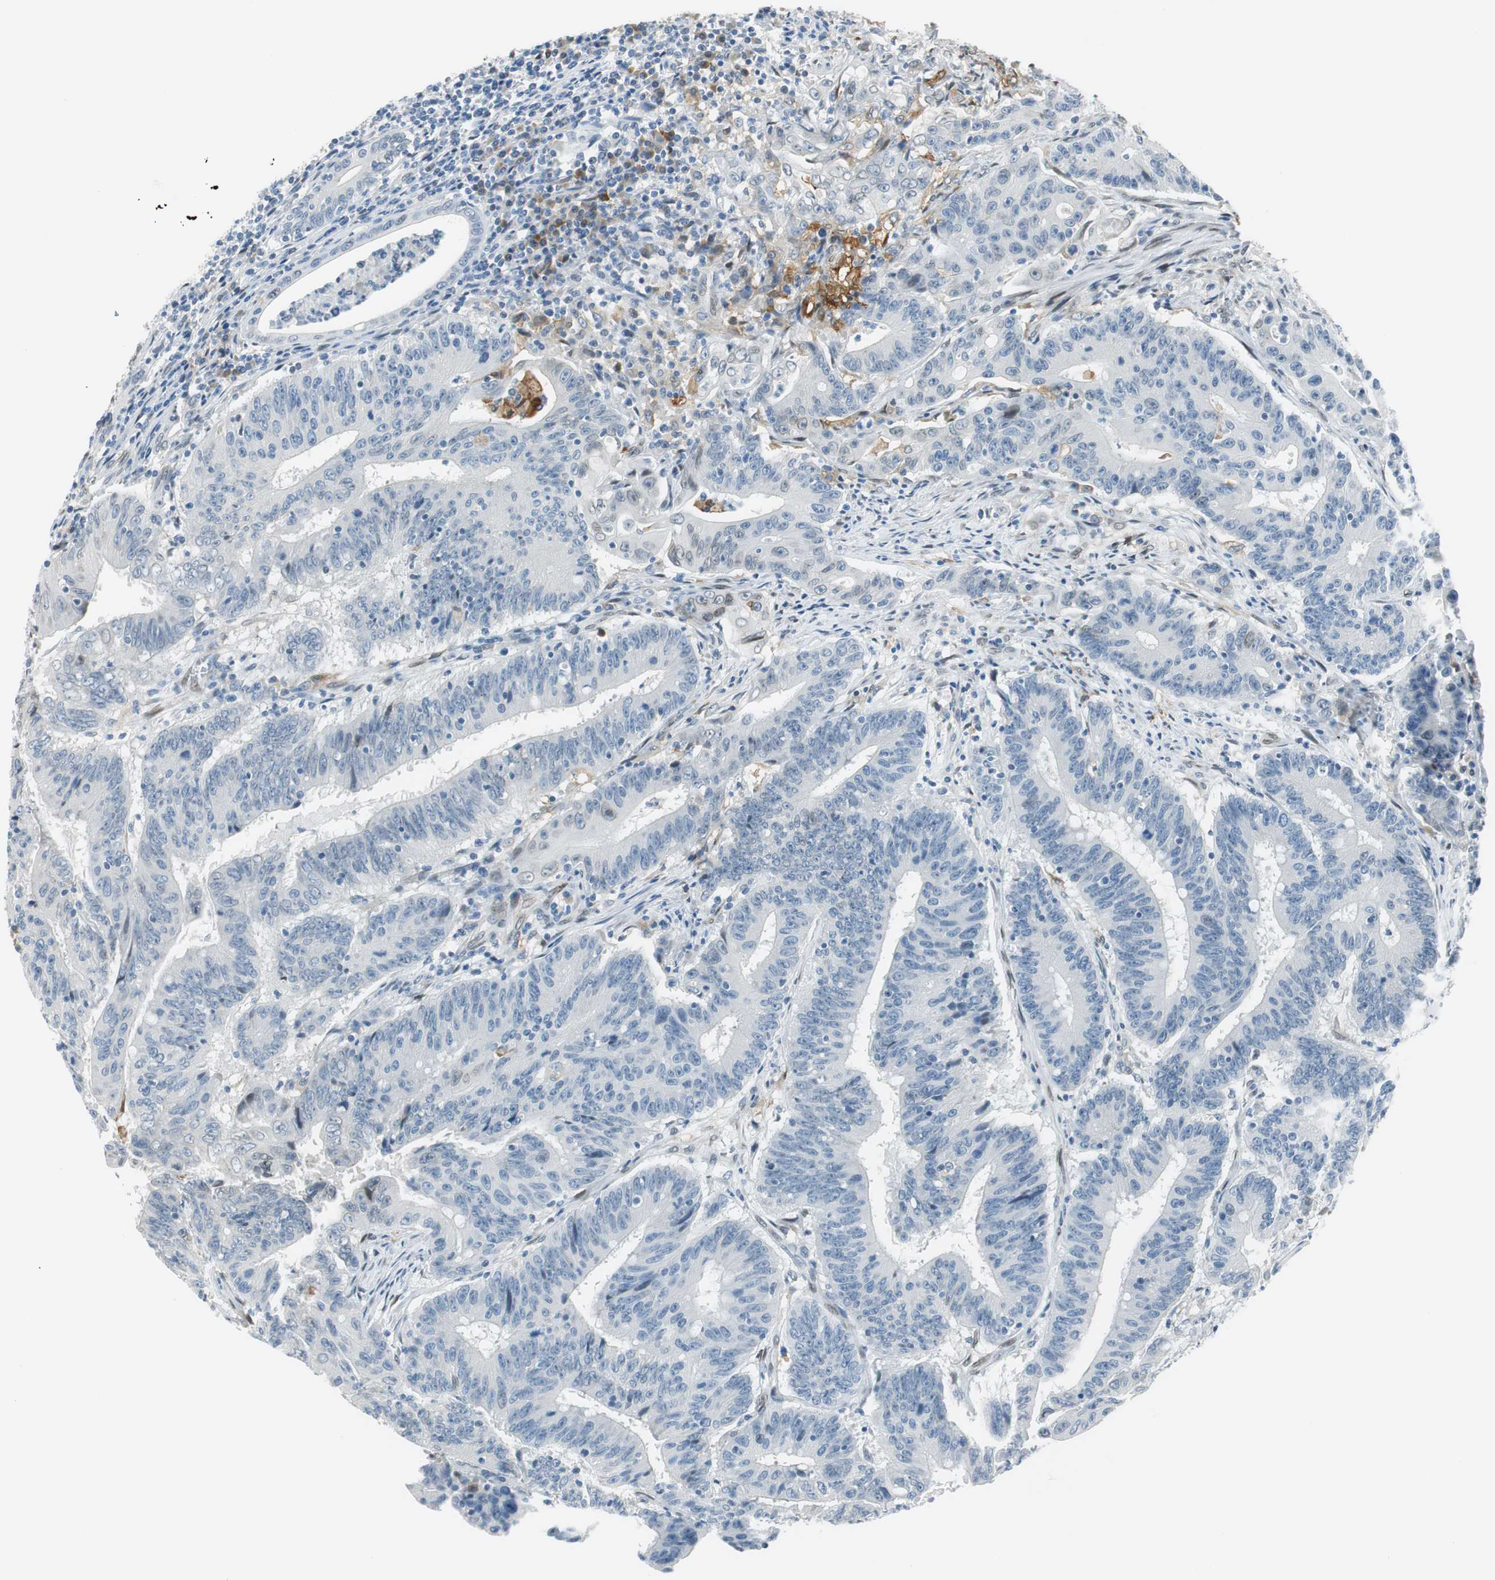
{"staining": {"intensity": "negative", "quantity": "none", "location": "none"}, "tissue": "colorectal cancer", "cell_type": "Tumor cells", "image_type": "cancer", "snomed": [{"axis": "morphology", "description": "Adenocarcinoma, NOS"}, {"axis": "topography", "description": "Colon"}], "caption": "Adenocarcinoma (colorectal) was stained to show a protein in brown. There is no significant positivity in tumor cells.", "gene": "TMEM260", "patient": {"sex": "male", "age": 45}}